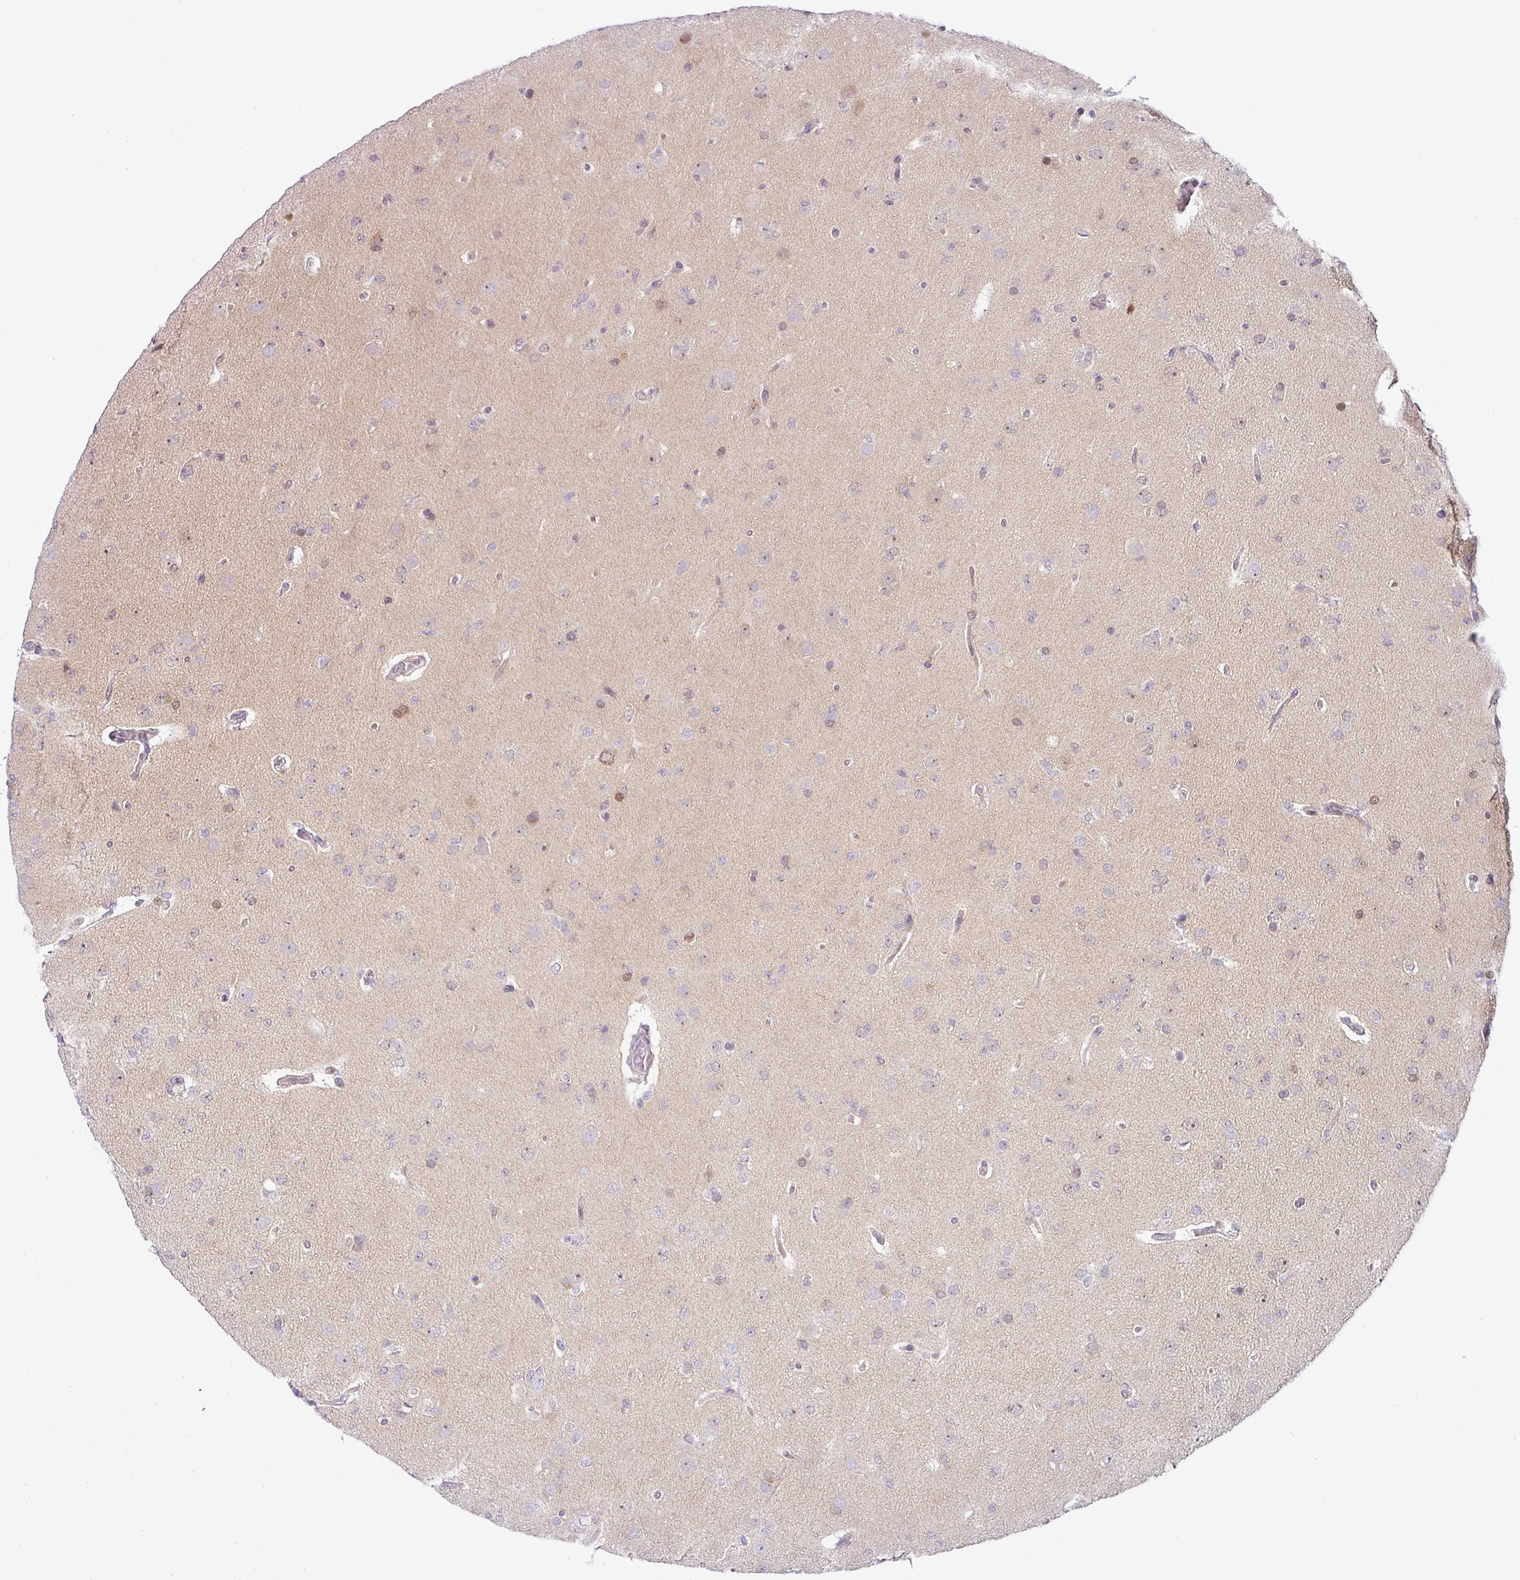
{"staining": {"intensity": "moderate", "quantity": "<25%", "location": "nuclear"}, "tissue": "glioma", "cell_type": "Tumor cells", "image_type": "cancer", "snomed": [{"axis": "morphology", "description": "Glioma, malignant, Low grade"}, {"axis": "topography", "description": "Brain"}], "caption": "High-magnification brightfield microscopy of glioma stained with DAB (brown) and counterstained with hematoxylin (blue). tumor cells exhibit moderate nuclear expression is present in approximately<25% of cells. The staining was performed using DAB, with brown indicating positive protein expression. Nuclei are stained blue with hematoxylin.", "gene": "NDUFB2", "patient": {"sex": "female", "age": 33}}